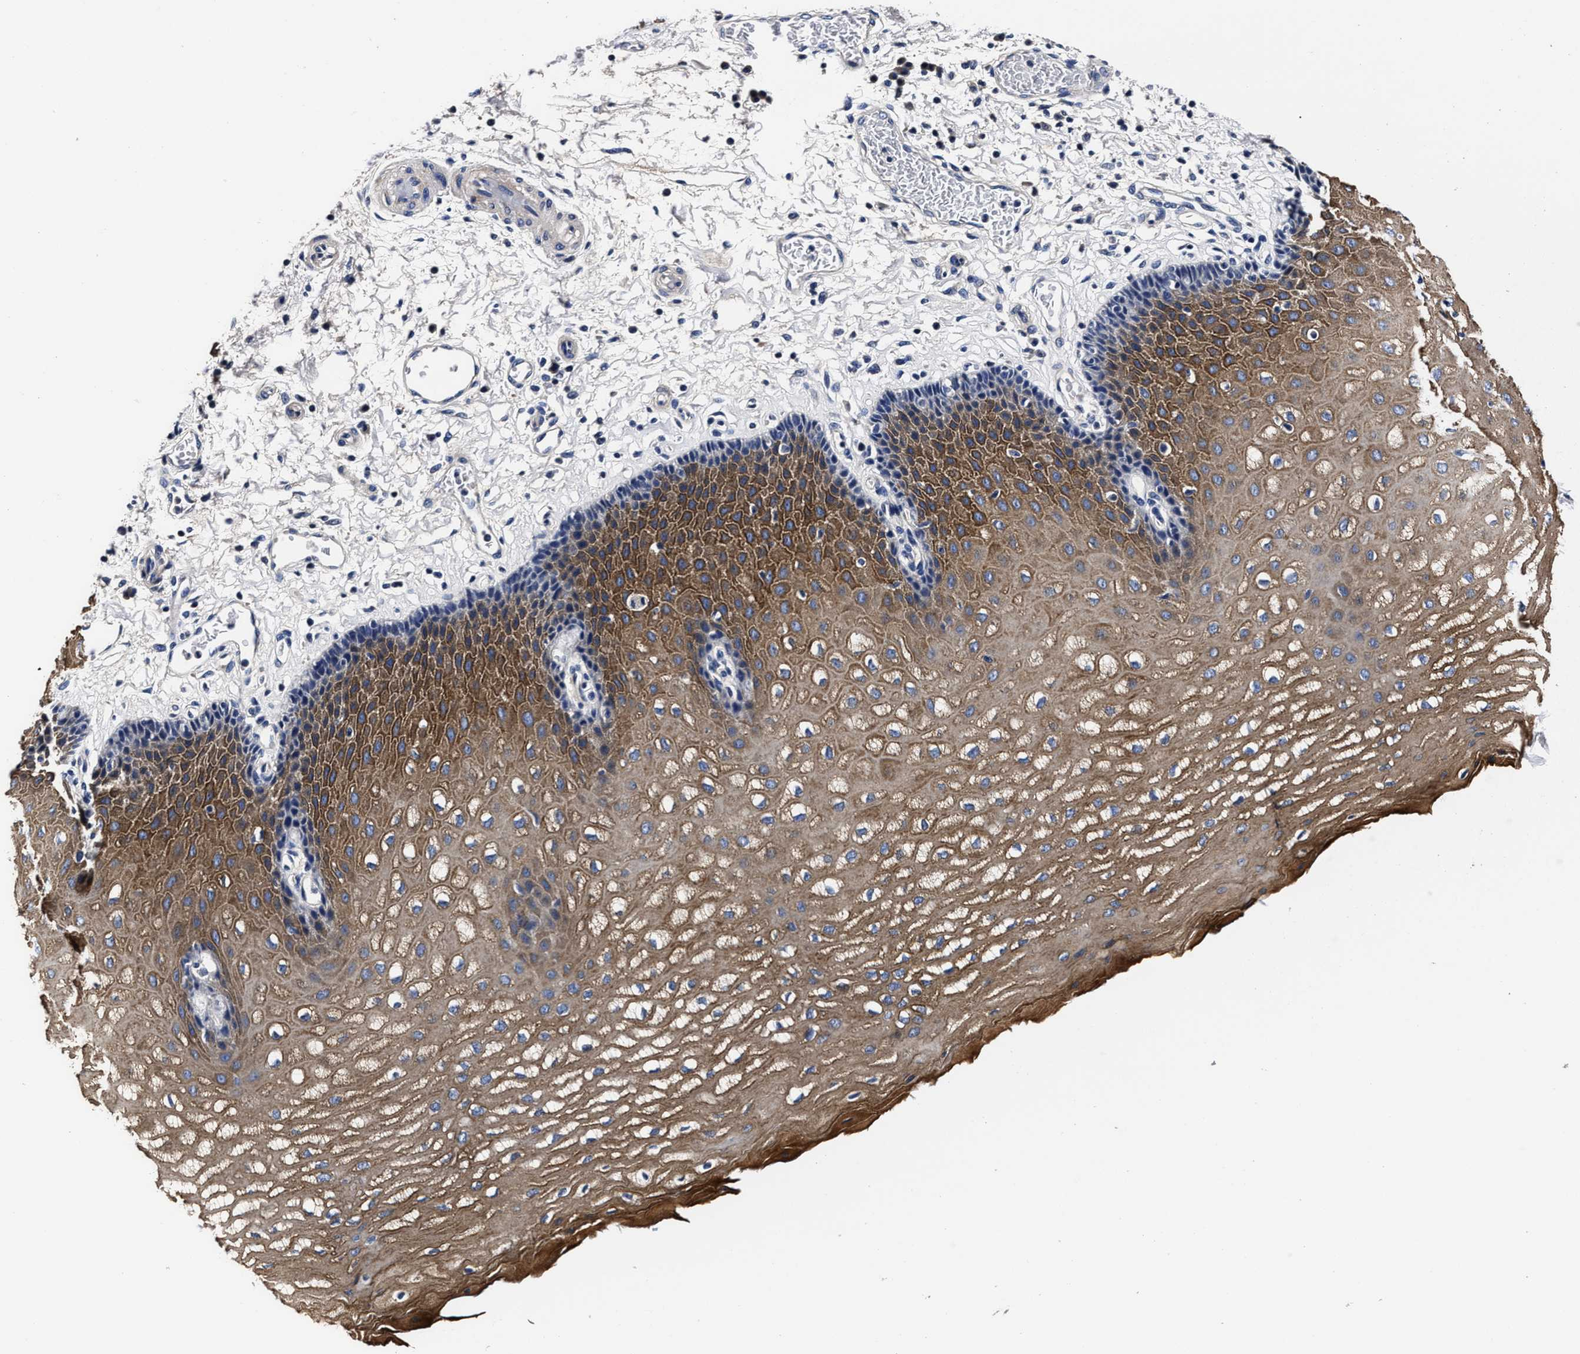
{"staining": {"intensity": "strong", "quantity": ">75%", "location": "cytoplasmic/membranous"}, "tissue": "esophagus", "cell_type": "Squamous epithelial cells", "image_type": "normal", "snomed": [{"axis": "morphology", "description": "Normal tissue, NOS"}, {"axis": "topography", "description": "Esophagus"}], "caption": "Esophagus stained with DAB (3,3'-diaminobenzidine) immunohistochemistry (IHC) exhibits high levels of strong cytoplasmic/membranous expression in approximately >75% of squamous epithelial cells.", "gene": "OLFML2A", "patient": {"sex": "male", "age": 54}}